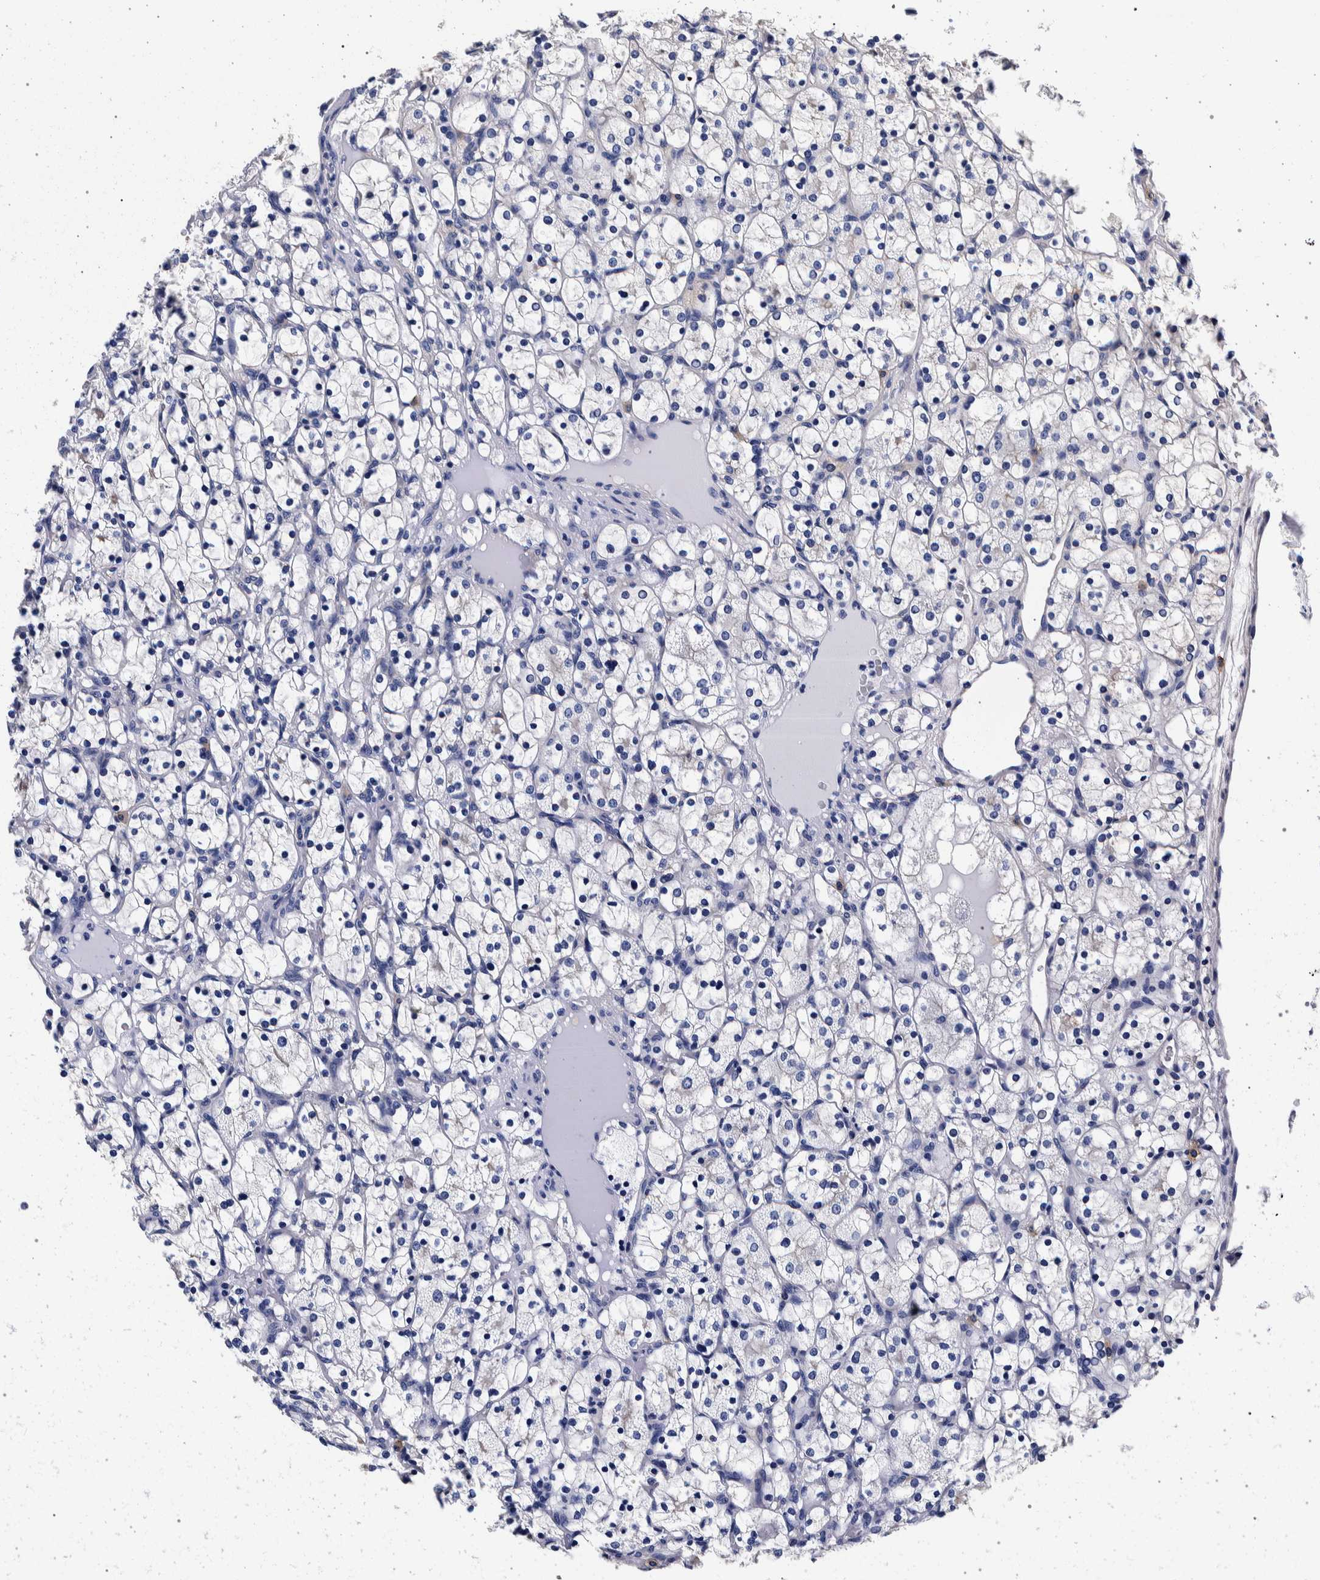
{"staining": {"intensity": "negative", "quantity": "none", "location": "none"}, "tissue": "renal cancer", "cell_type": "Tumor cells", "image_type": "cancer", "snomed": [{"axis": "morphology", "description": "Adenocarcinoma, NOS"}, {"axis": "topography", "description": "Kidney"}], "caption": "Tumor cells are negative for protein expression in human adenocarcinoma (renal). The staining is performed using DAB brown chromogen with nuclei counter-stained in using hematoxylin.", "gene": "NIBAN2", "patient": {"sex": "female", "age": 69}}